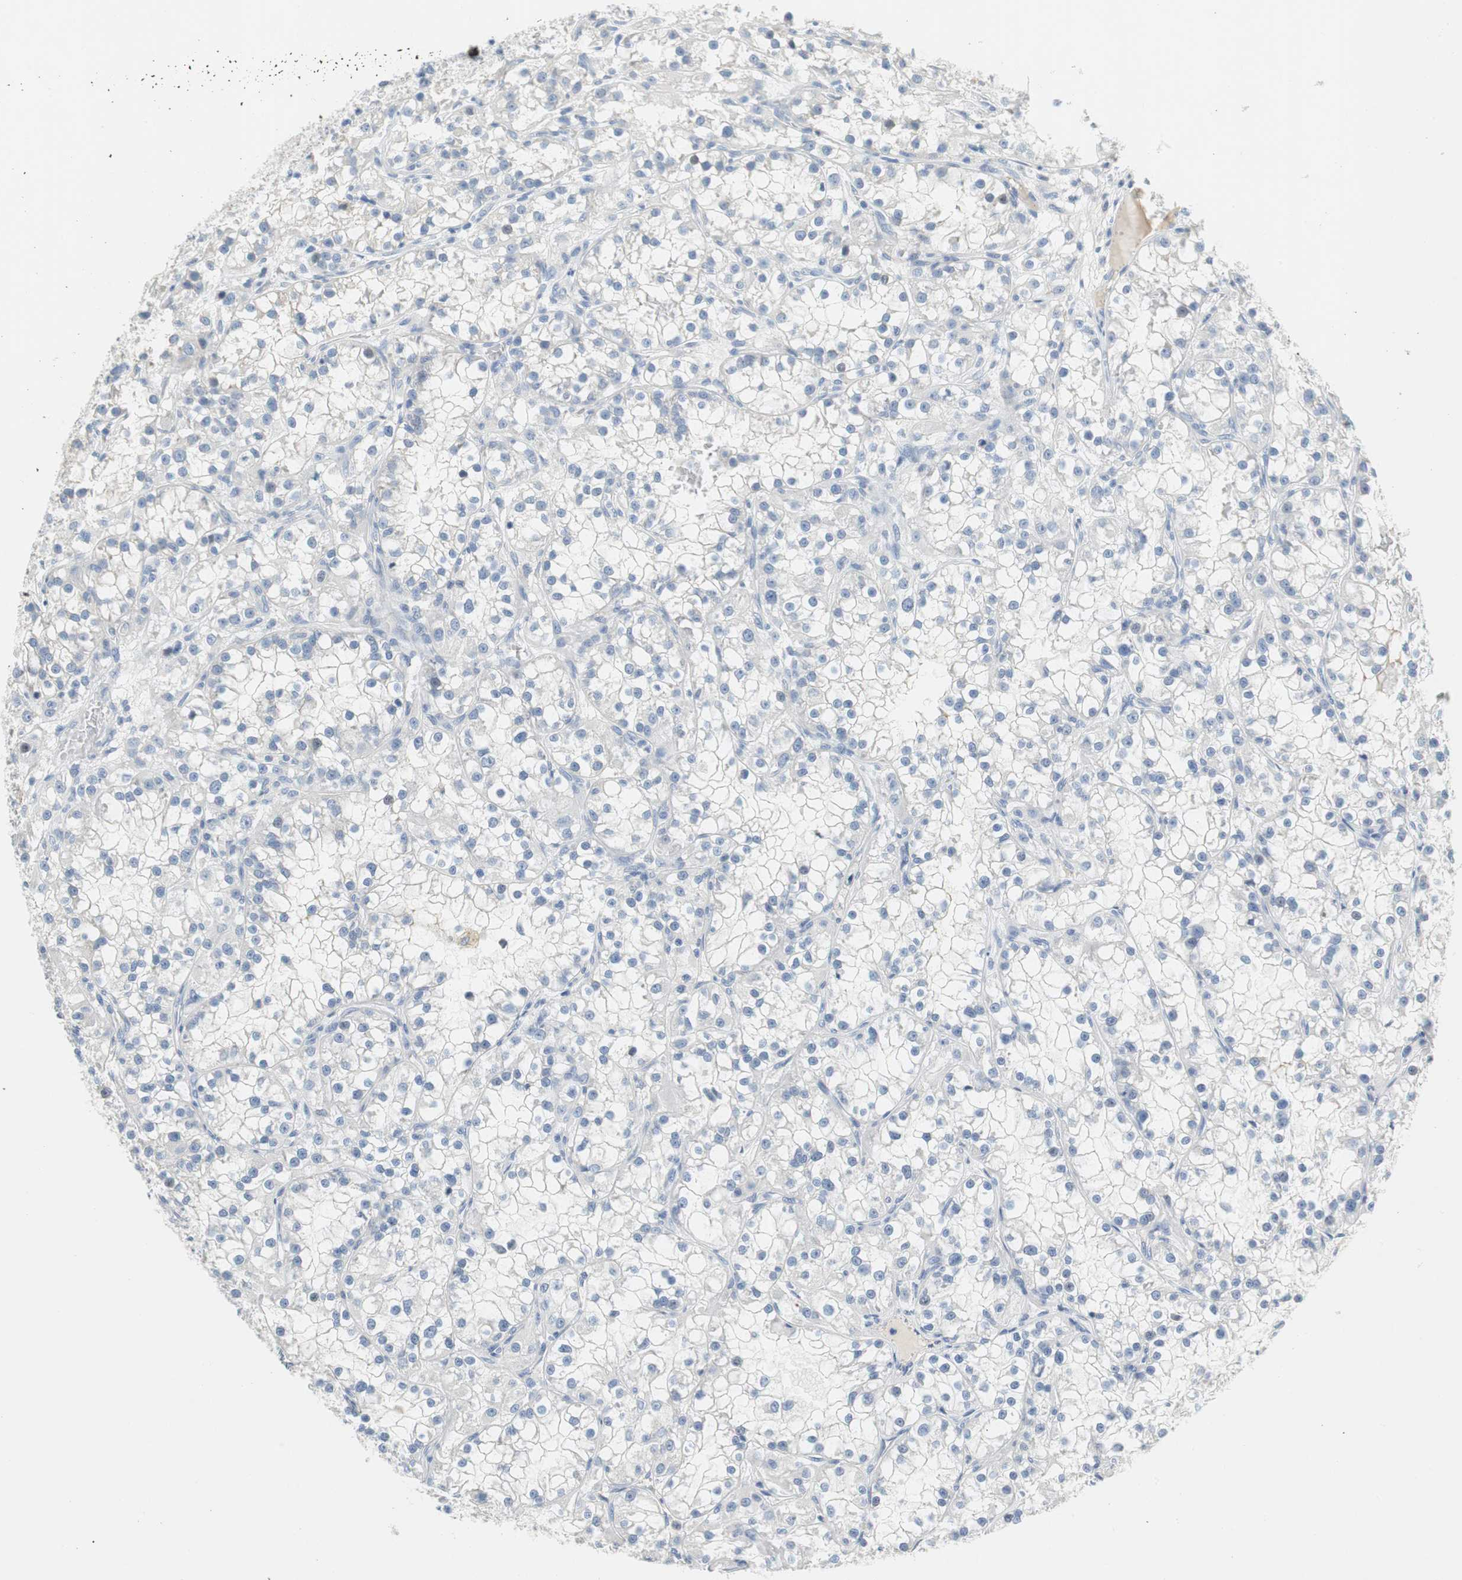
{"staining": {"intensity": "negative", "quantity": "none", "location": "none"}, "tissue": "renal cancer", "cell_type": "Tumor cells", "image_type": "cancer", "snomed": [{"axis": "morphology", "description": "Adenocarcinoma, NOS"}, {"axis": "topography", "description": "Kidney"}], "caption": "High magnification brightfield microscopy of renal cancer stained with DAB (3,3'-diaminobenzidine) (brown) and counterstained with hematoxylin (blue): tumor cells show no significant positivity.", "gene": "CCM2L", "patient": {"sex": "female", "age": 52}}